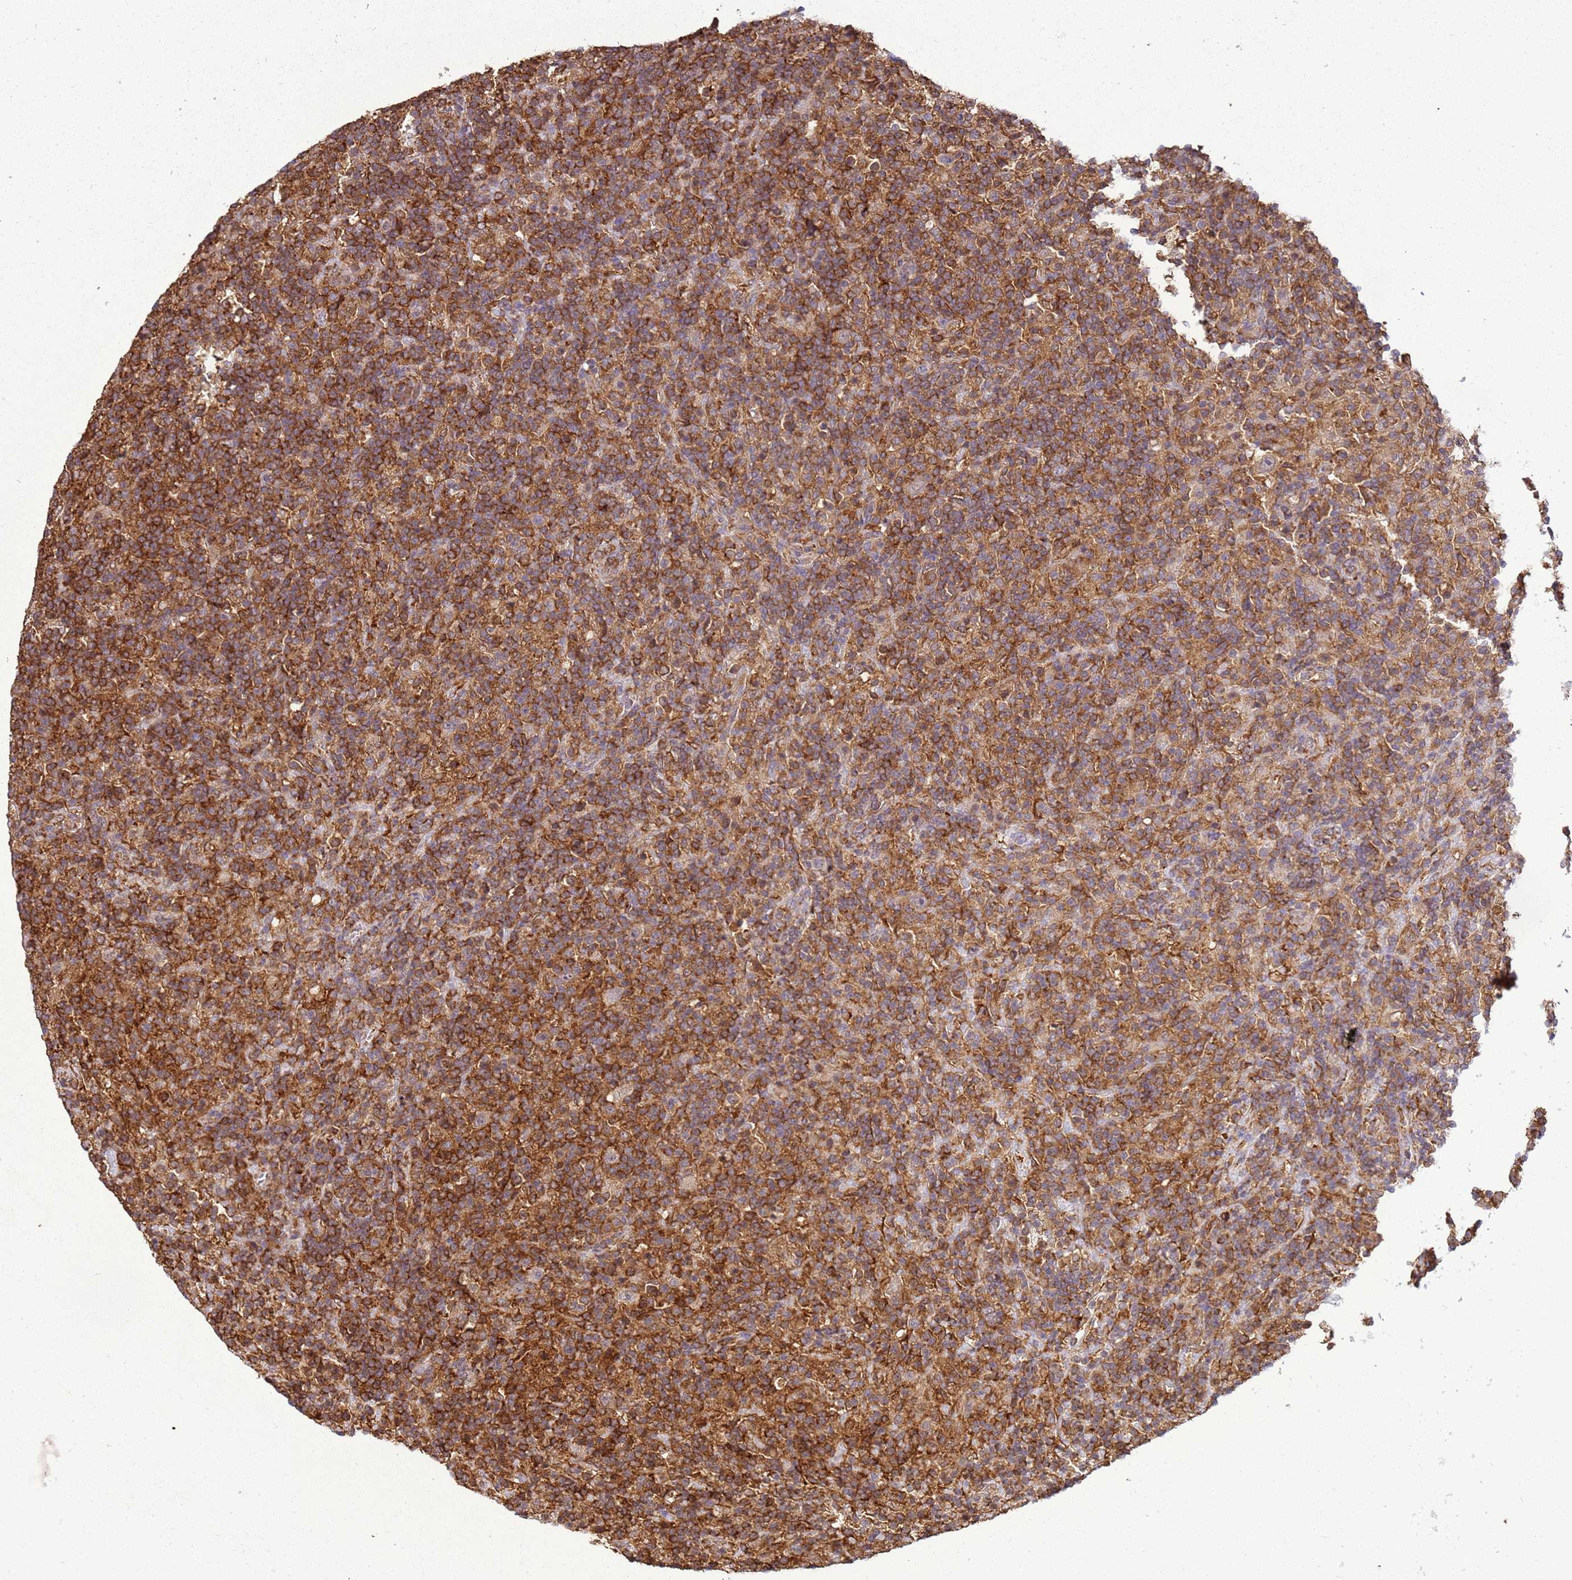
{"staining": {"intensity": "weak", "quantity": "<25%", "location": "cytoplasmic/membranous"}, "tissue": "lymphoma", "cell_type": "Tumor cells", "image_type": "cancer", "snomed": [{"axis": "morphology", "description": "Hodgkin's disease, NOS"}, {"axis": "topography", "description": "Lymph node"}], "caption": "Tumor cells are negative for brown protein staining in Hodgkin's disease.", "gene": "GABRE", "patient": {"sex": "male", "age": 70}}